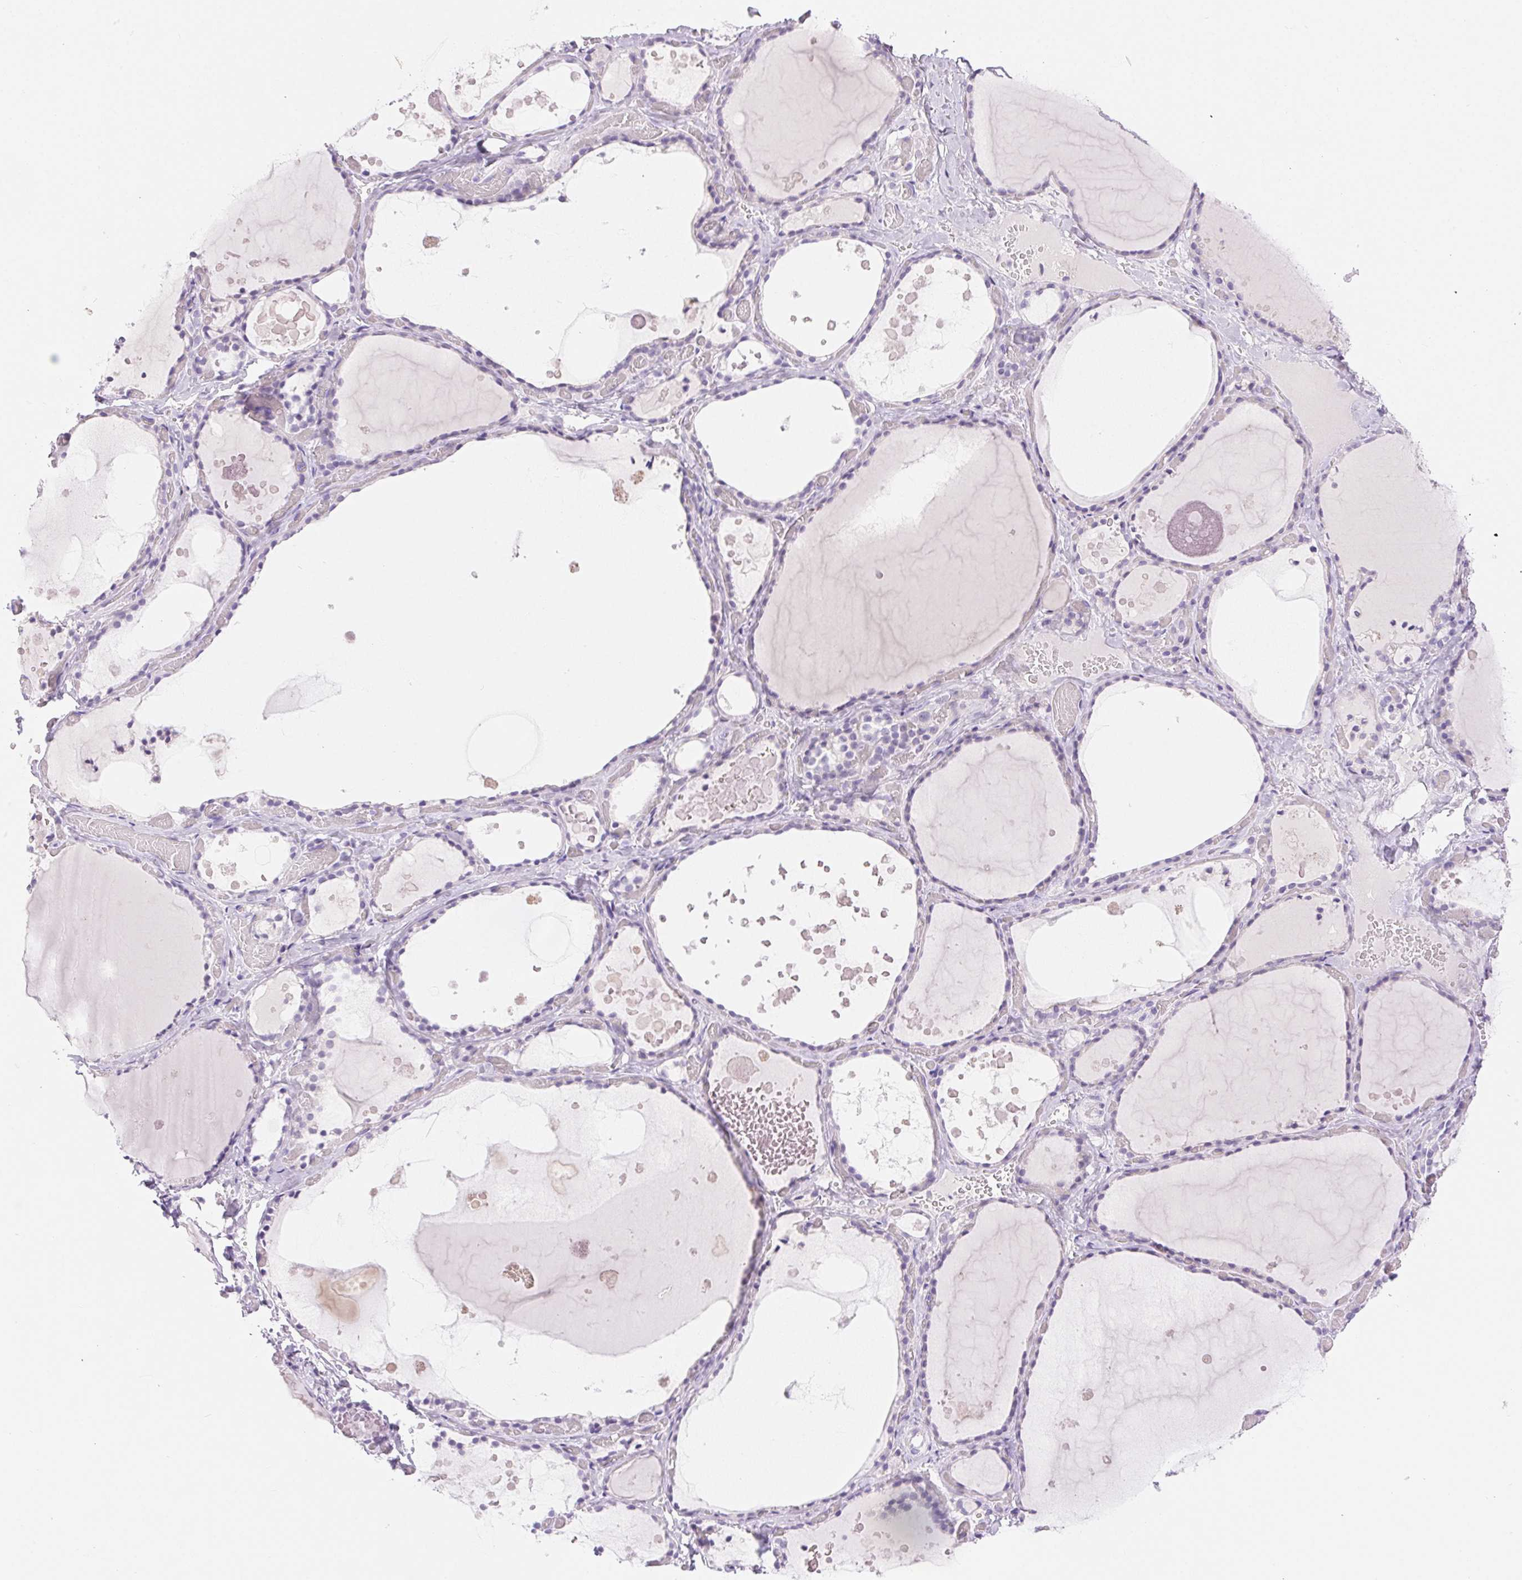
{"staining": {"intensity": "negative", "quantity": "none", "location": "none"}, "tissue": "thyroid gland", "cell_type": "Glandular cells", "image_type": "normal", "snomed": [{"axis": "morphology", "description": "Normal tissue, NOS"}, {"axis": "topography", "description": "Thyroid gland"}], "caption": "An immunohistochemistry image of benign thyroid gland is shown. There is no staining in glandular cells of thyroid gland. The staining was performed using DAB (3,3'-diaminobenzidine) to visualize the protein expression in brown, while the nuclei were stained in blue with hematoxylin (Magnification: 20x).", "gene": "CLDN16", "patient": {"sex": "female", "age": 56}}